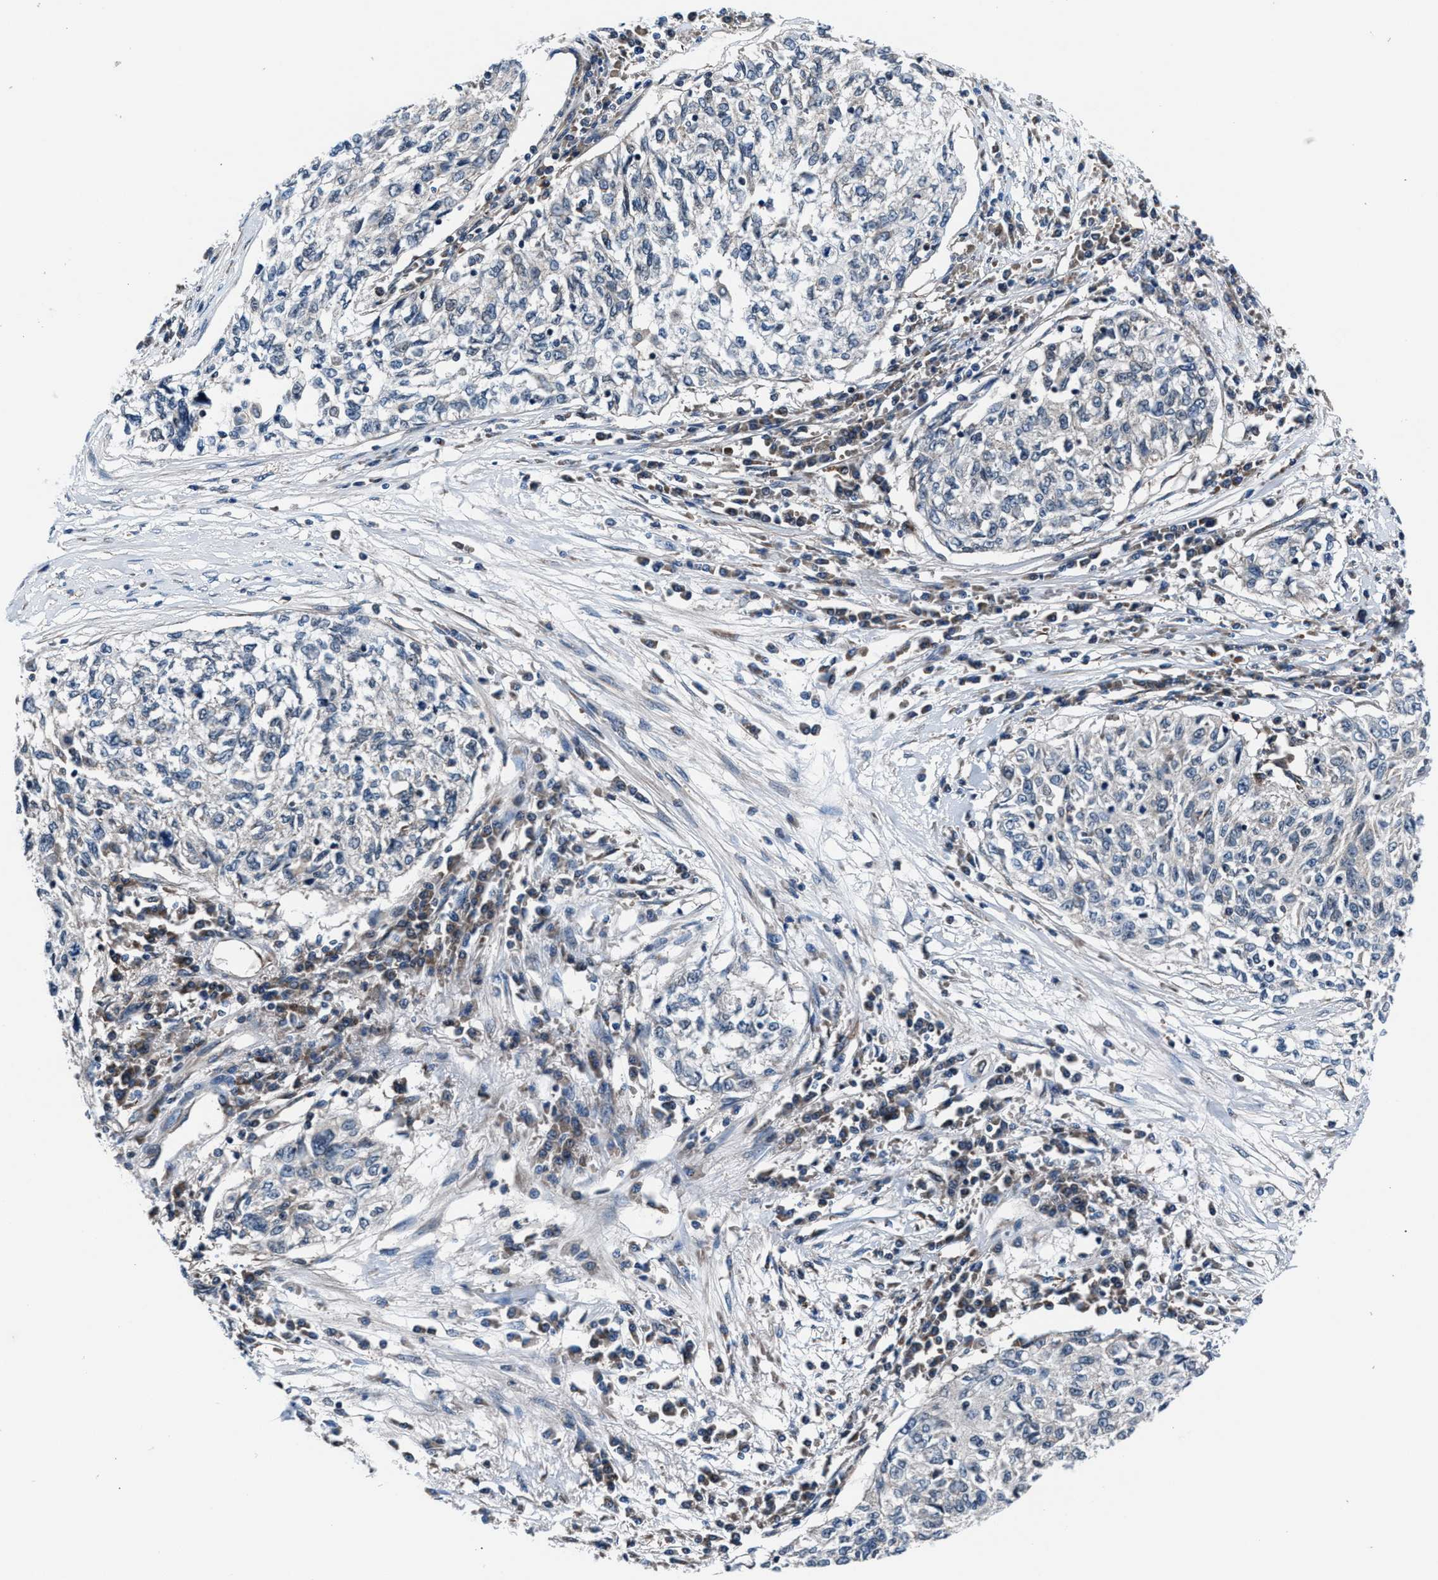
{"staining": {"intensity": "negative", "quantity": "none", "location": "none"}, "tissue": "cervical cancer", "cell_type": "Tumor cells", "image_type": "cancer", "snomed": [{"axis": "morphology", "description": "Squamous cell carcinoma, NOS"}, {"axis": "topography", "description": "Cervix"}], "caption": "Immunohistochemical staining of squamous cell carcinoma (cervical) shows no significant positivity in tumor cells.", "gene": "PRPSAP2", "patient": {"sex": "female", "age": 57}}